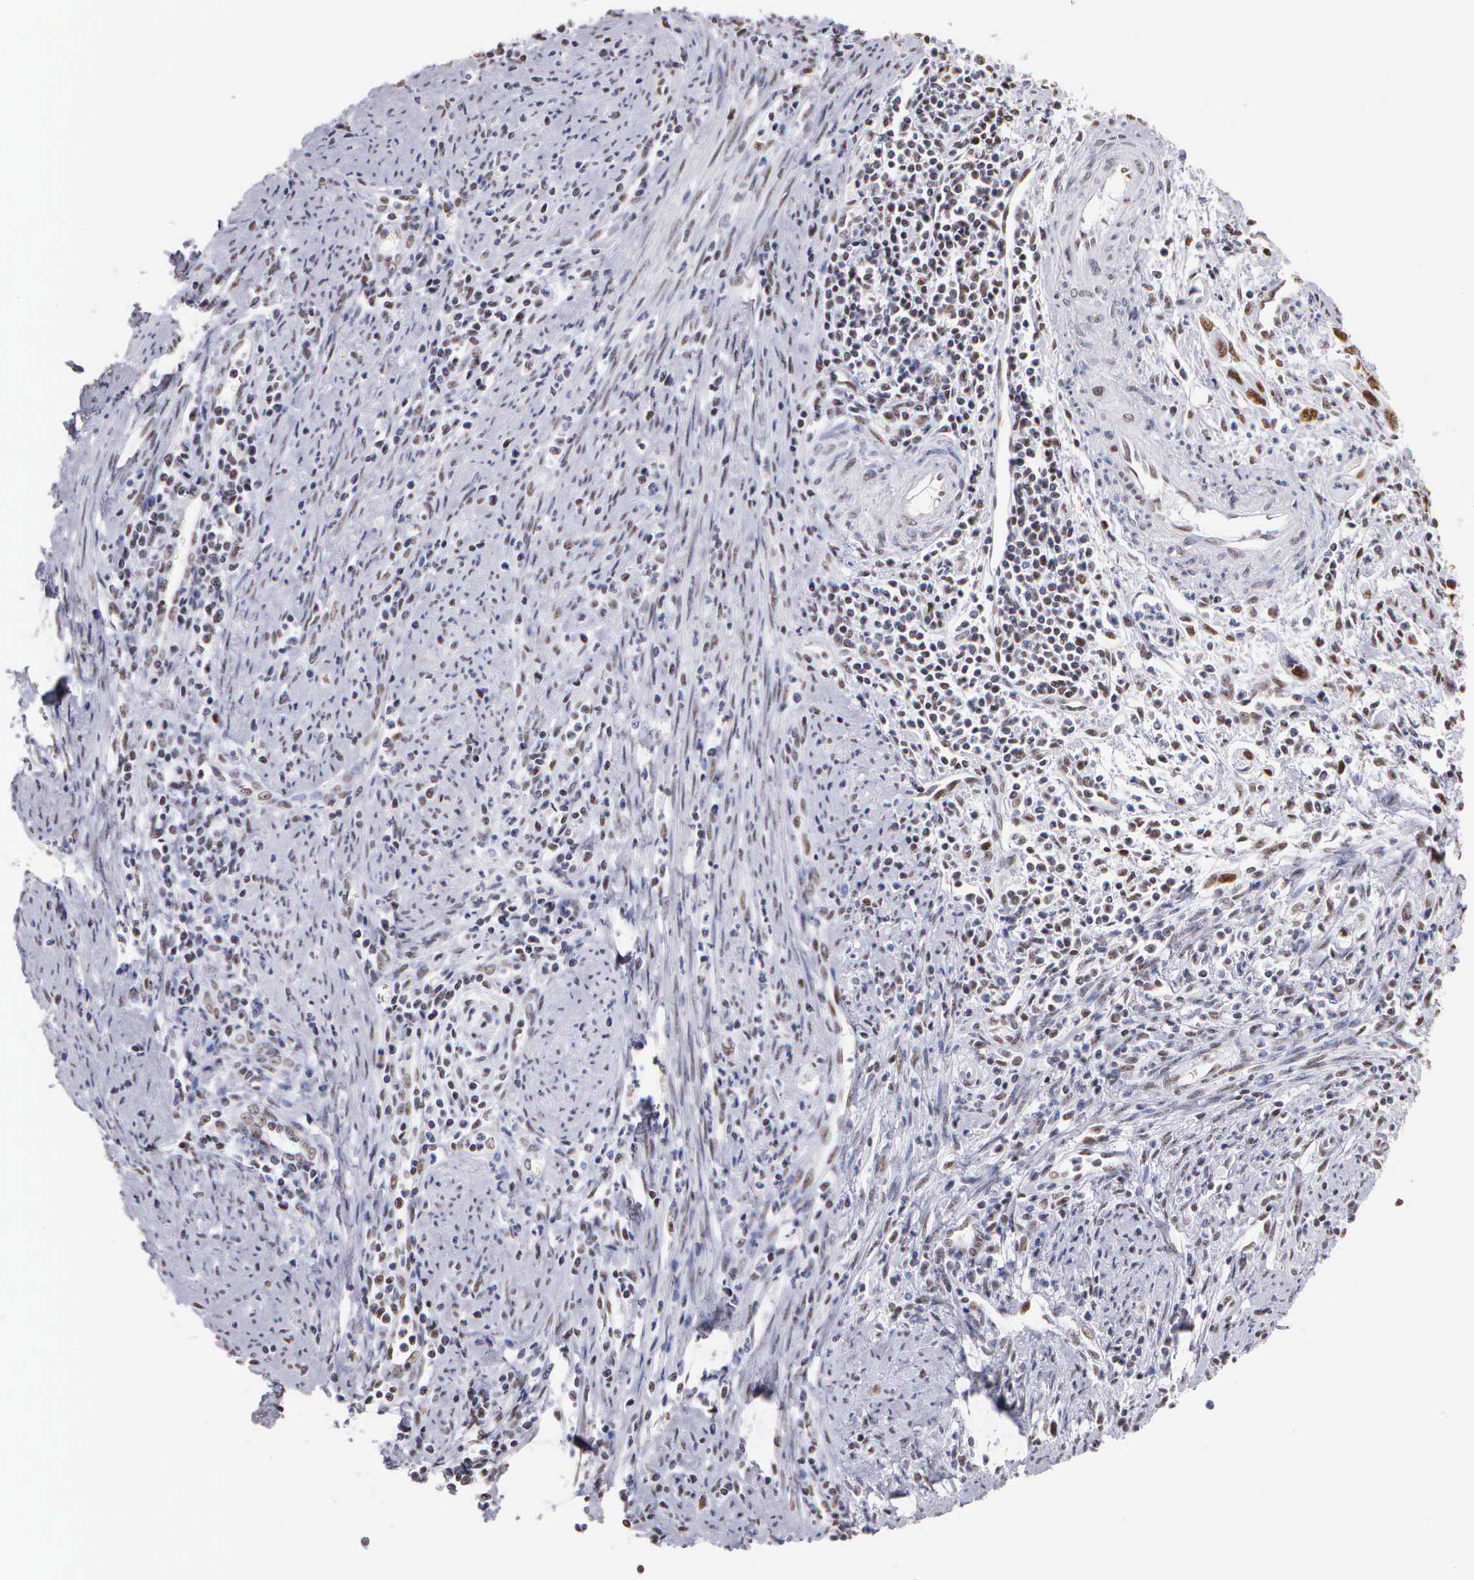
{"staining": {"intensity": "strong", "quantity": ">75%", "location": "nuclear"}, "tissue": "cervical cancer", "cell_type": "Tumor cells", "image_type": "cancer", "snomed": [{"axis": "morphology", "description": "Normal tissue, NOS"}, {"axis": "morphology", "description": "Adenocarcinoma, NOS"}, {"axis": "topography", "description": "Cervix"}], "caption": "Immunohistochemical staining of cervical cancer shows high levels of strong nuclear protein staining in about >75% of tumor cells.", "gene": "CSTF2", "patient": {"sex": "female", "age": 34}}